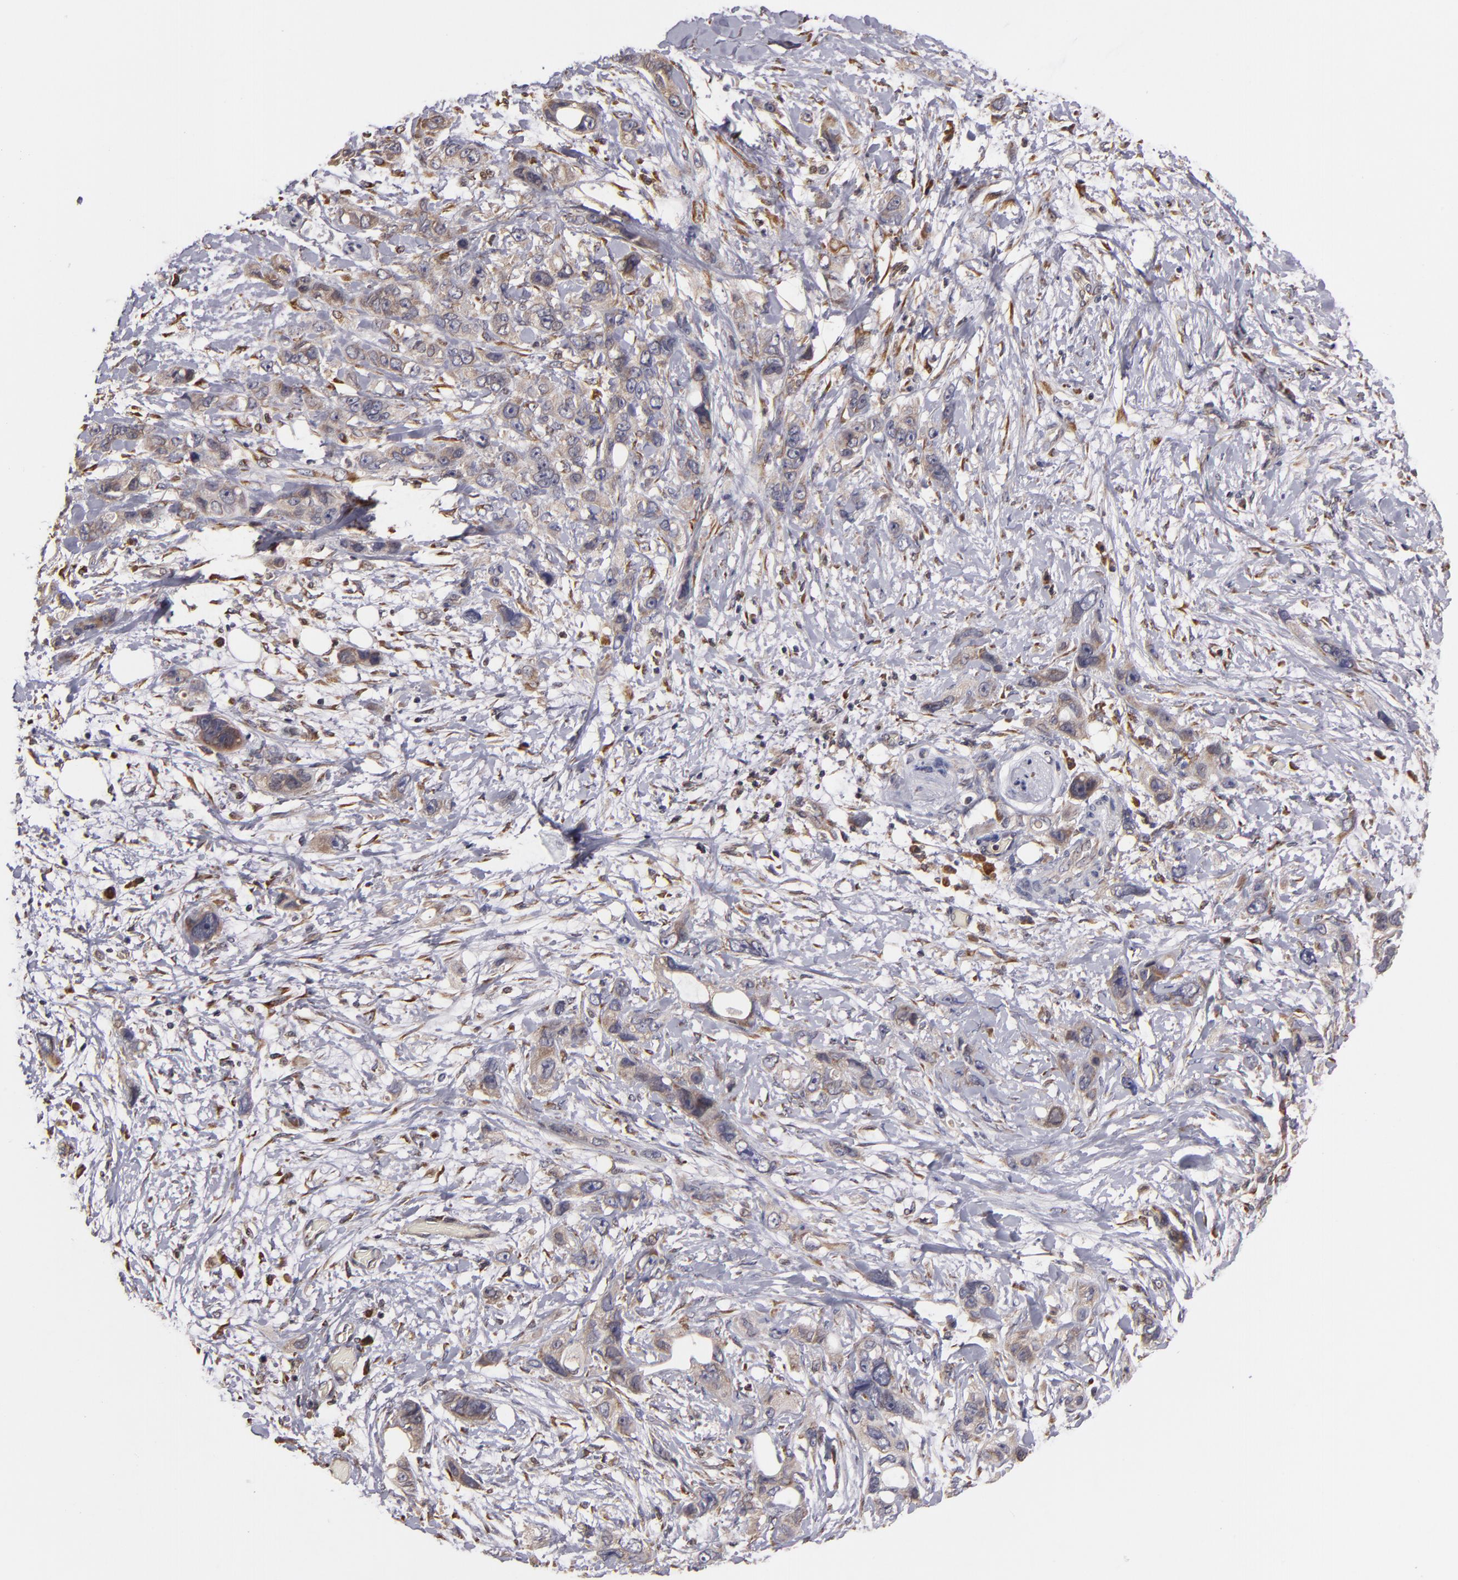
{"staining": {"intensity": "weak", "quantity": ">75%", "location": "cytoplasmic/membranous"}, "tissue": "stomach cancer", "cell_type": "Tumor cells", "image_type": "cancer", "snomed": [{"axis": "morphology", "description": "Adenocarcinoma, NOS"}, {"axis": "topography", "description": "Stomach, upper"}], "caption": "Protein staining reveals weak cytoplasmic/membranous expression in approximately >75% of tumor cells in adenocarcinoma (stomach).", "gene": "CASP1", "patient": {"sex": "male", "age": 47}}